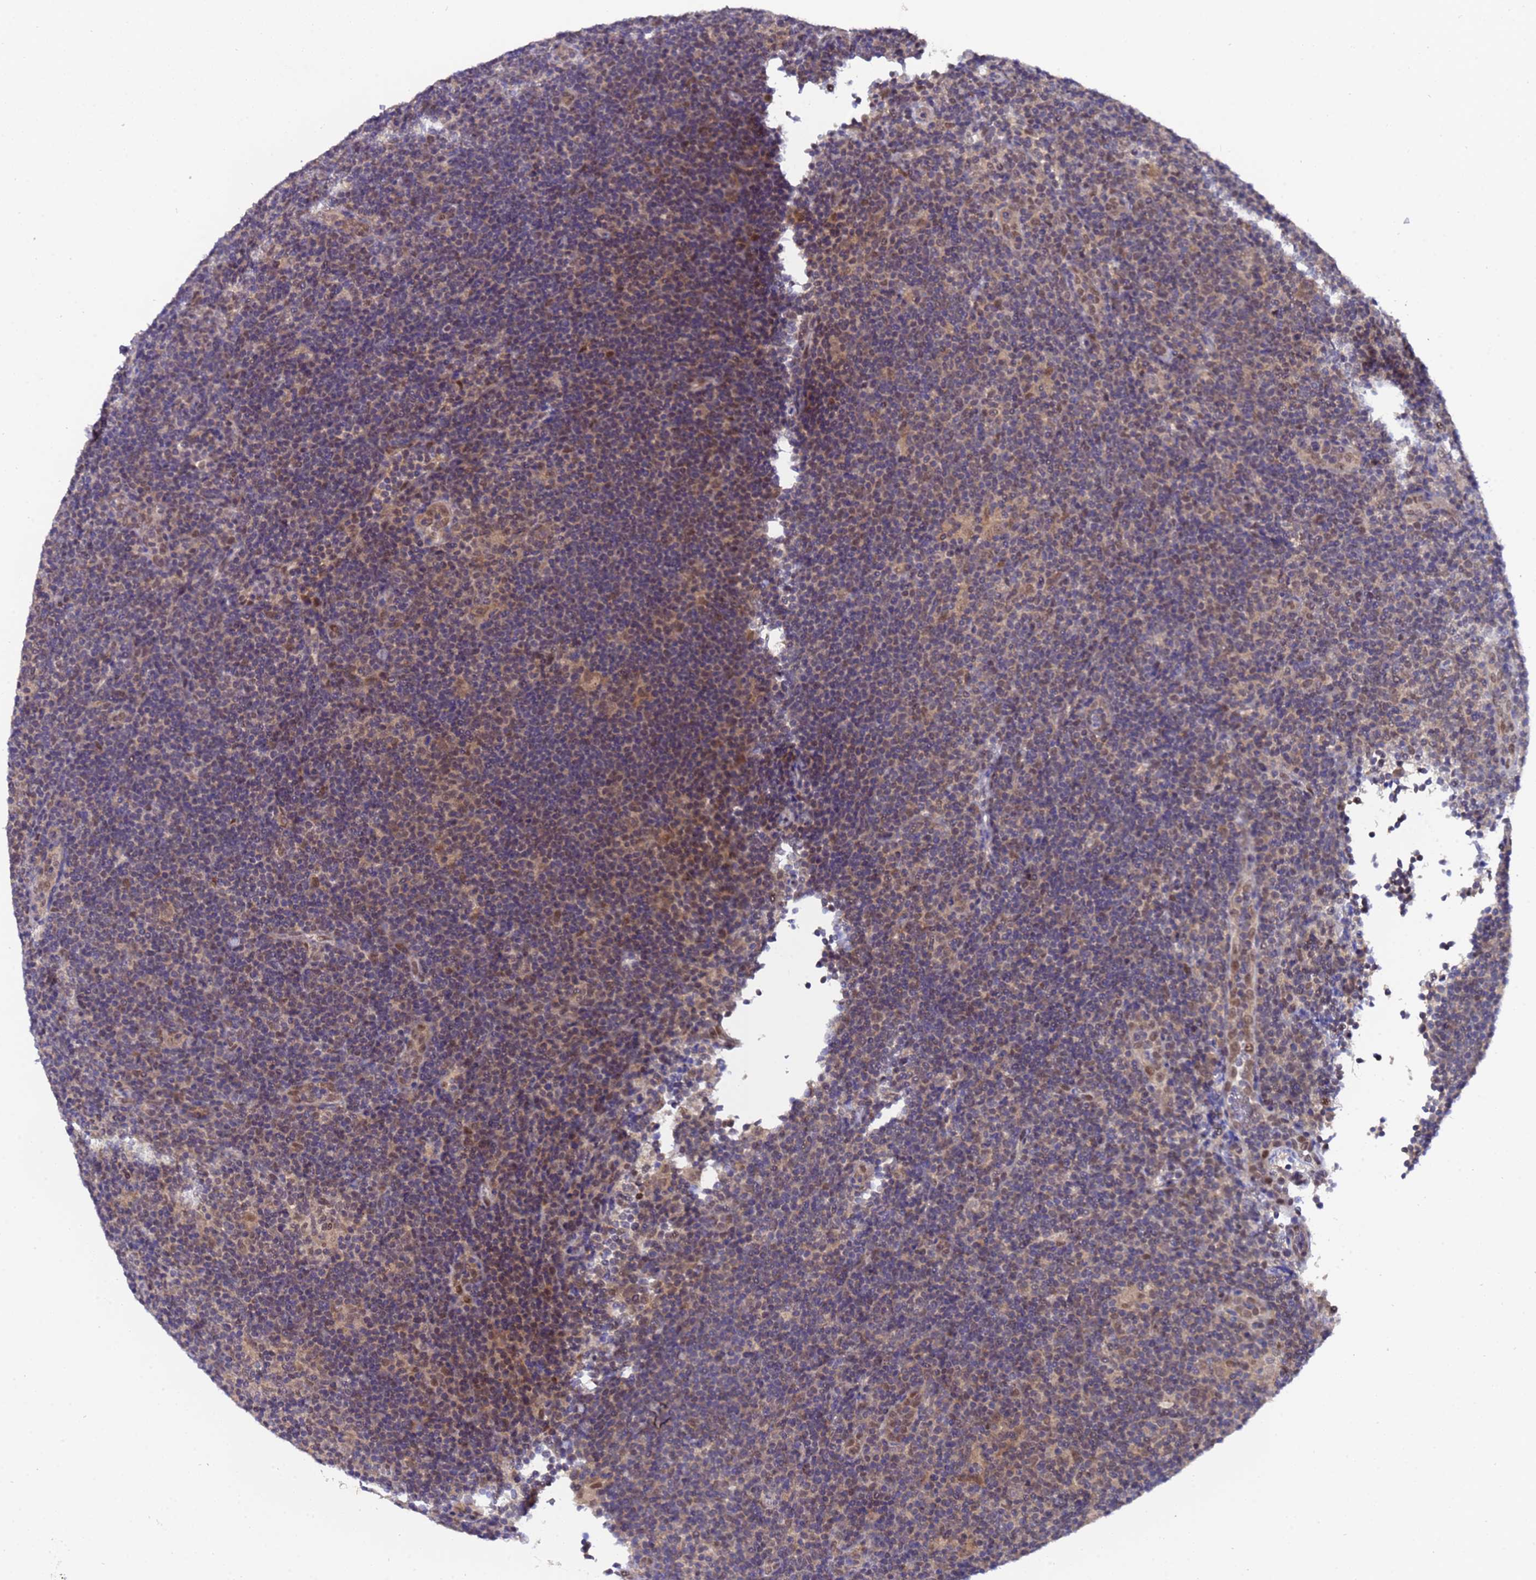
{"staining": {"intensity": "negative", "quantity": "none", "location": "none"}, "tissue": "lymphoma", "cell_type": "Tumor cells", "image_type": "cancer", "snomed": [{"axis": "morphology", "description": "Hodgkin's disease, NOS"}, {"axis": "topography", "description": "Lymph node"}], "caption": "Immunohistochemical staining of lymphoma shows no significant expression in tumor cells.", "gene": "ANAPC13", "patient": {"sex": "female", "age": 57}}